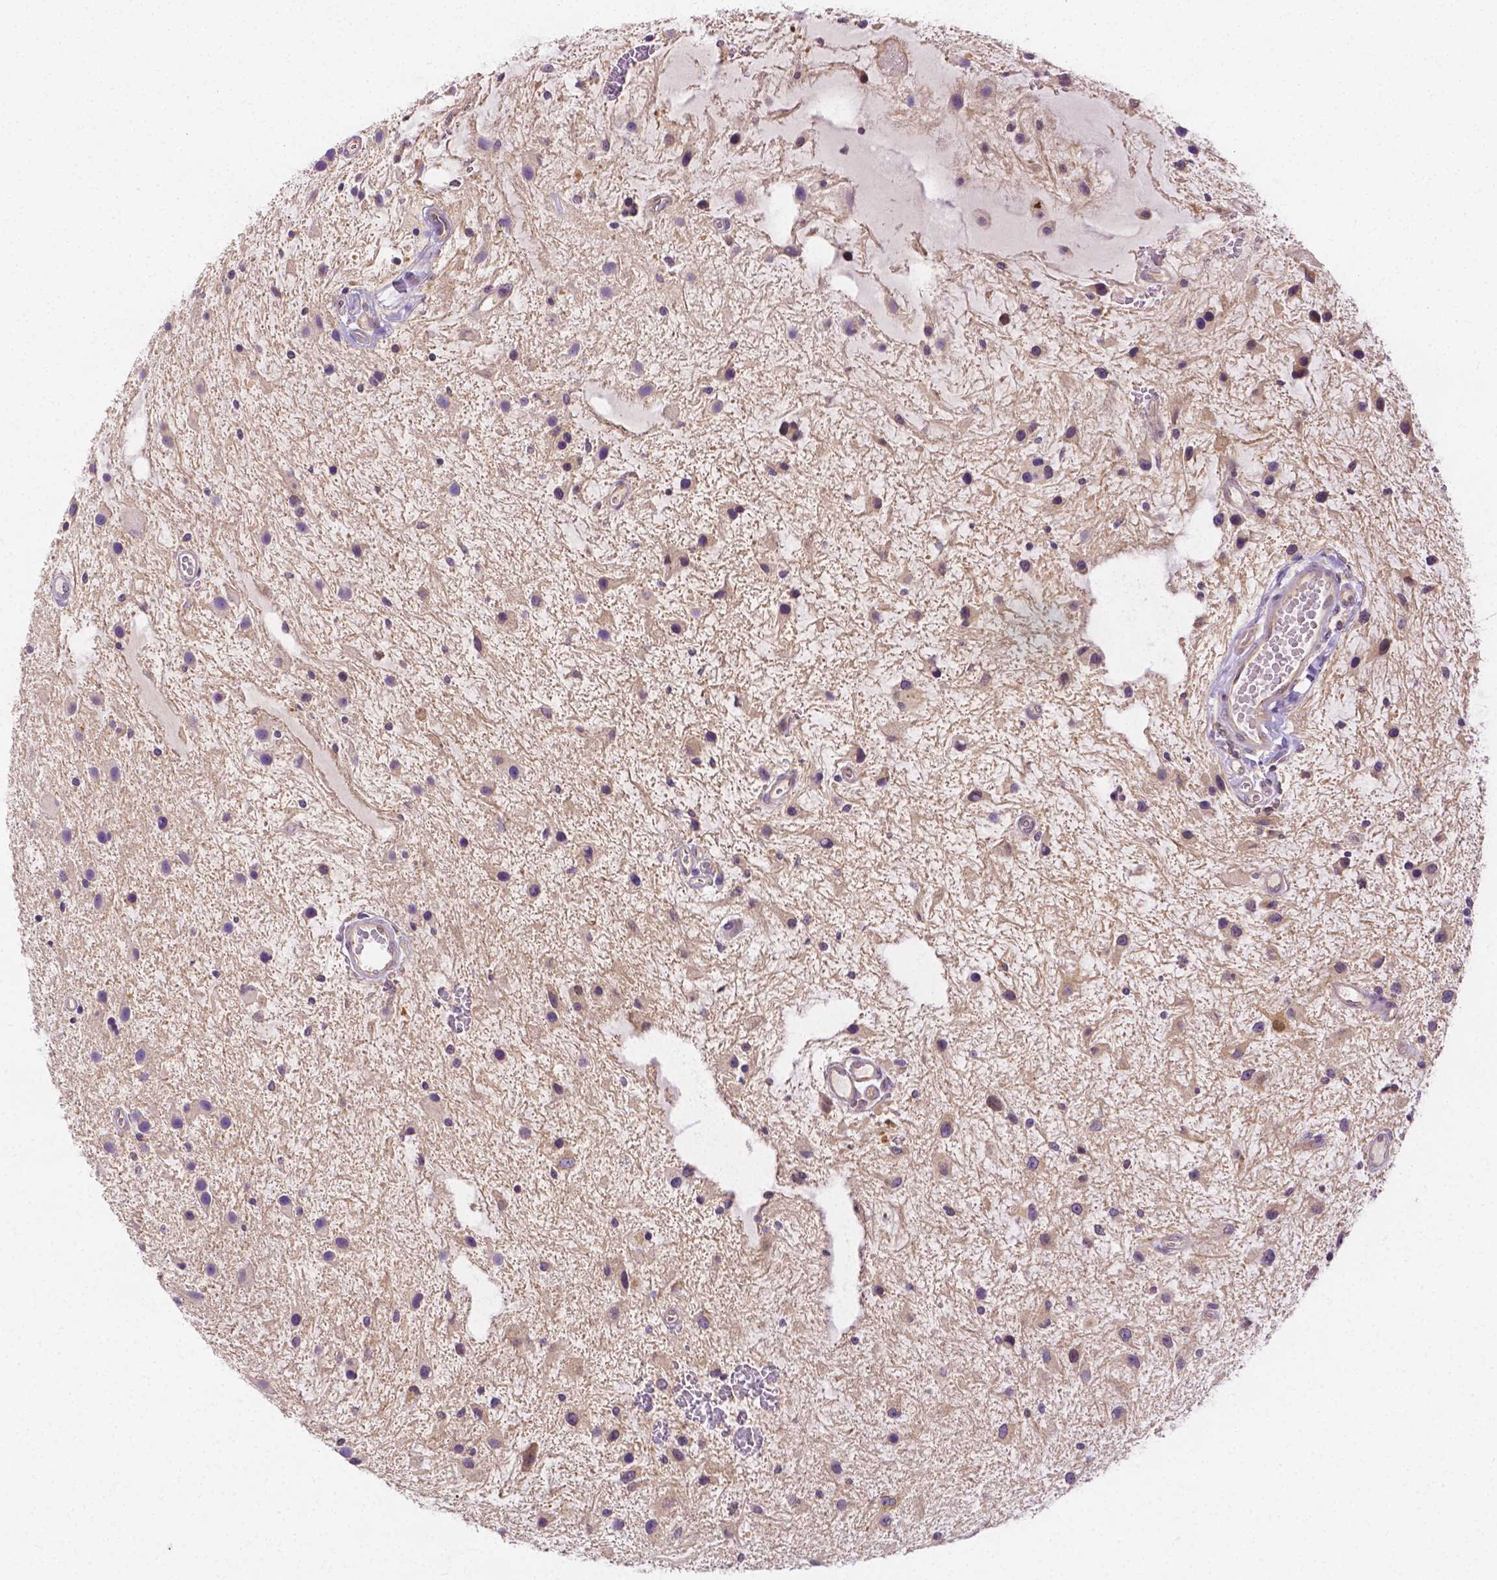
{"staining": {"intensity": "negative", "quantity": "none", "location": "none"}, "tissue": "glioma", "cell_type": "Tumor cells", "image_type": "cancer", "snomed": [{"axis": "morphology", "description": "Glioma, malignant, Low grade"}, {"axis": "topography", "description": "Cerebellum"}], "caption": "The IHC histopathology image has no significant staining in tumor cells of malignant low-grade glioma tissue.", "gene": "ZNRD2", "patient": {"sex": "female", "age": 14}}